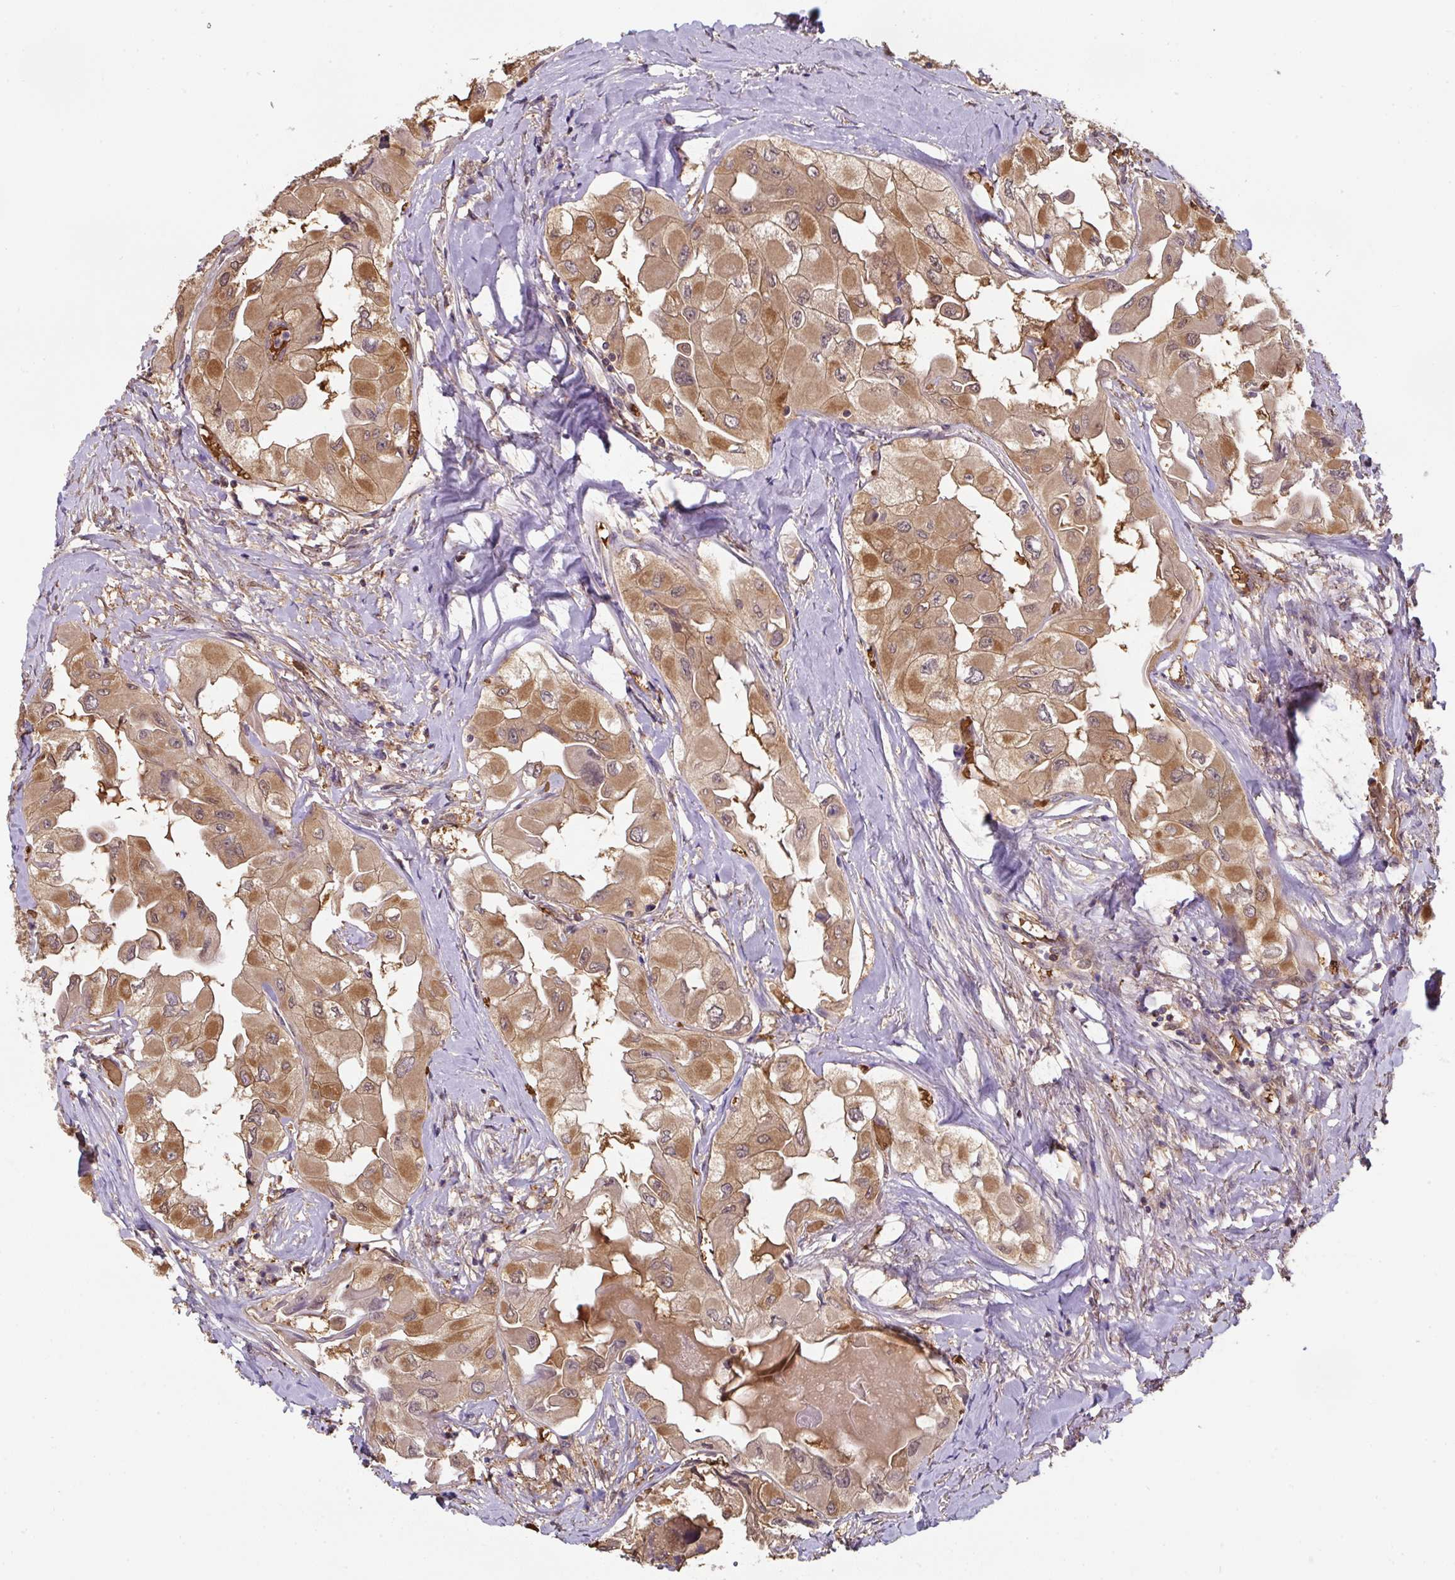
{"staining": {"intensity": "moderate", "quantity": ">75%", "location": "cytoplasmic/membranous"}, "tissue": "thyroid cancer", "cell_type": "Tumor cells", "image_type": "cancer", "snomed": [{"axis": "morphology", "description": "Normal tissue, NOS"}, {"axis": "morphology", "description": "Papillary adenocarcinoma, NOS"}, {"axis": "topography", "description": "Thyroid gland"}], "caption": "Thyroid cancer tissue displays moderate cytoplasmic/membranous staining in approximately >75% of tumor cells", "gene": "ST13", "patient": {"sex": "female", "age": 59}}